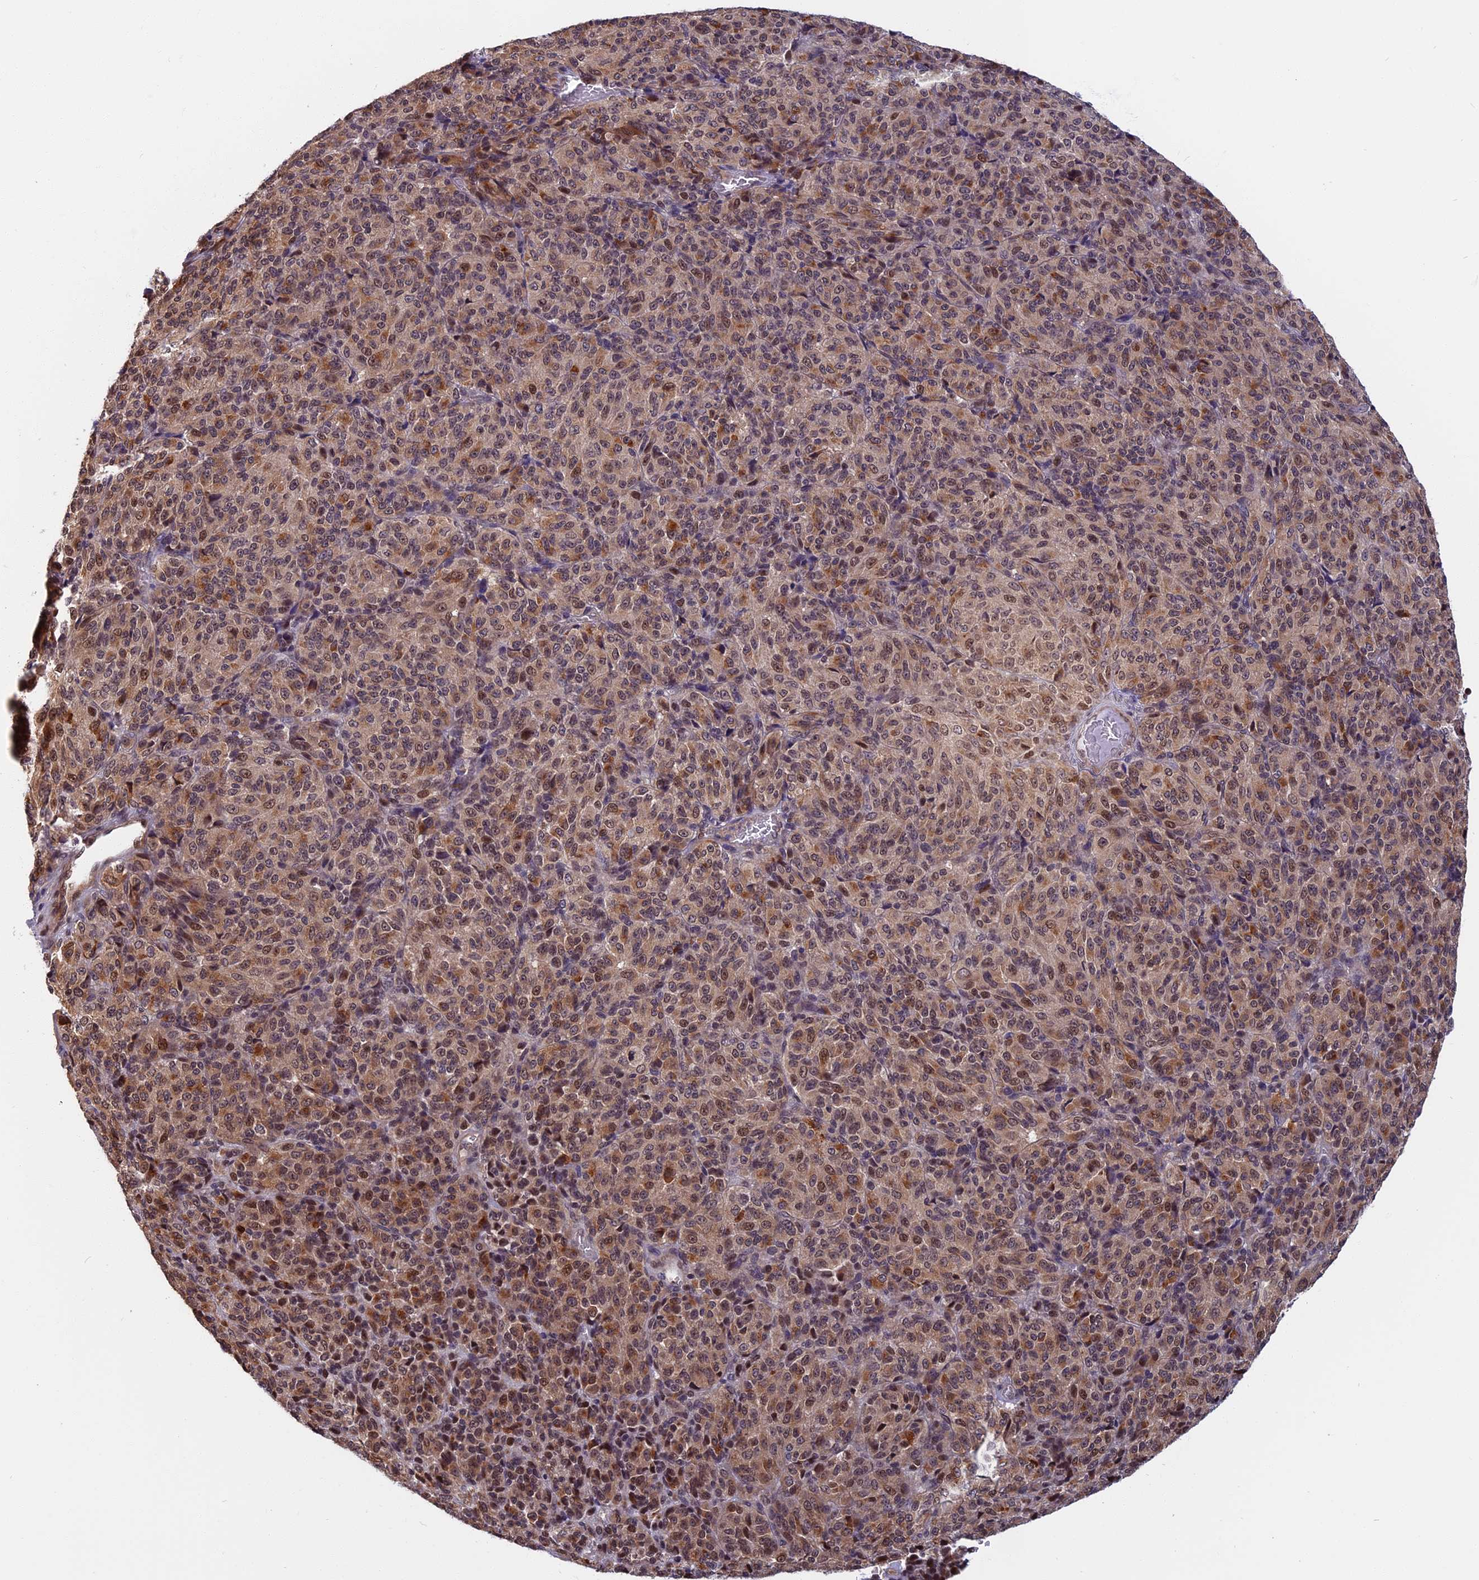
{"staining": {"intensity": "moderate", "quantity": "25%-75%", "location": "cytoplasmic/membranous,nuclear"}, "tissue": "melanoma", "cell_type": "Tumor cells", "image_type": "cancer", "snomed": [{"axis": "morphology", "description": "Malignant melanoma, Metastatic site"}, {"axis": "topography", "description": "Brain"}], "caption": "Brown immunohistochemical staining in human malignant melanoma (metastatic site) shows moderate cytoplasmic/membranous and nuclear expression in about 25%-75% of tumor cells. (Stains: DAB in brown, nuclei in blue, Microscopy: brightfield microscopy at high magnification).", "gene": "CCDC113", "patient": {"sex": "female", "age": 56}}